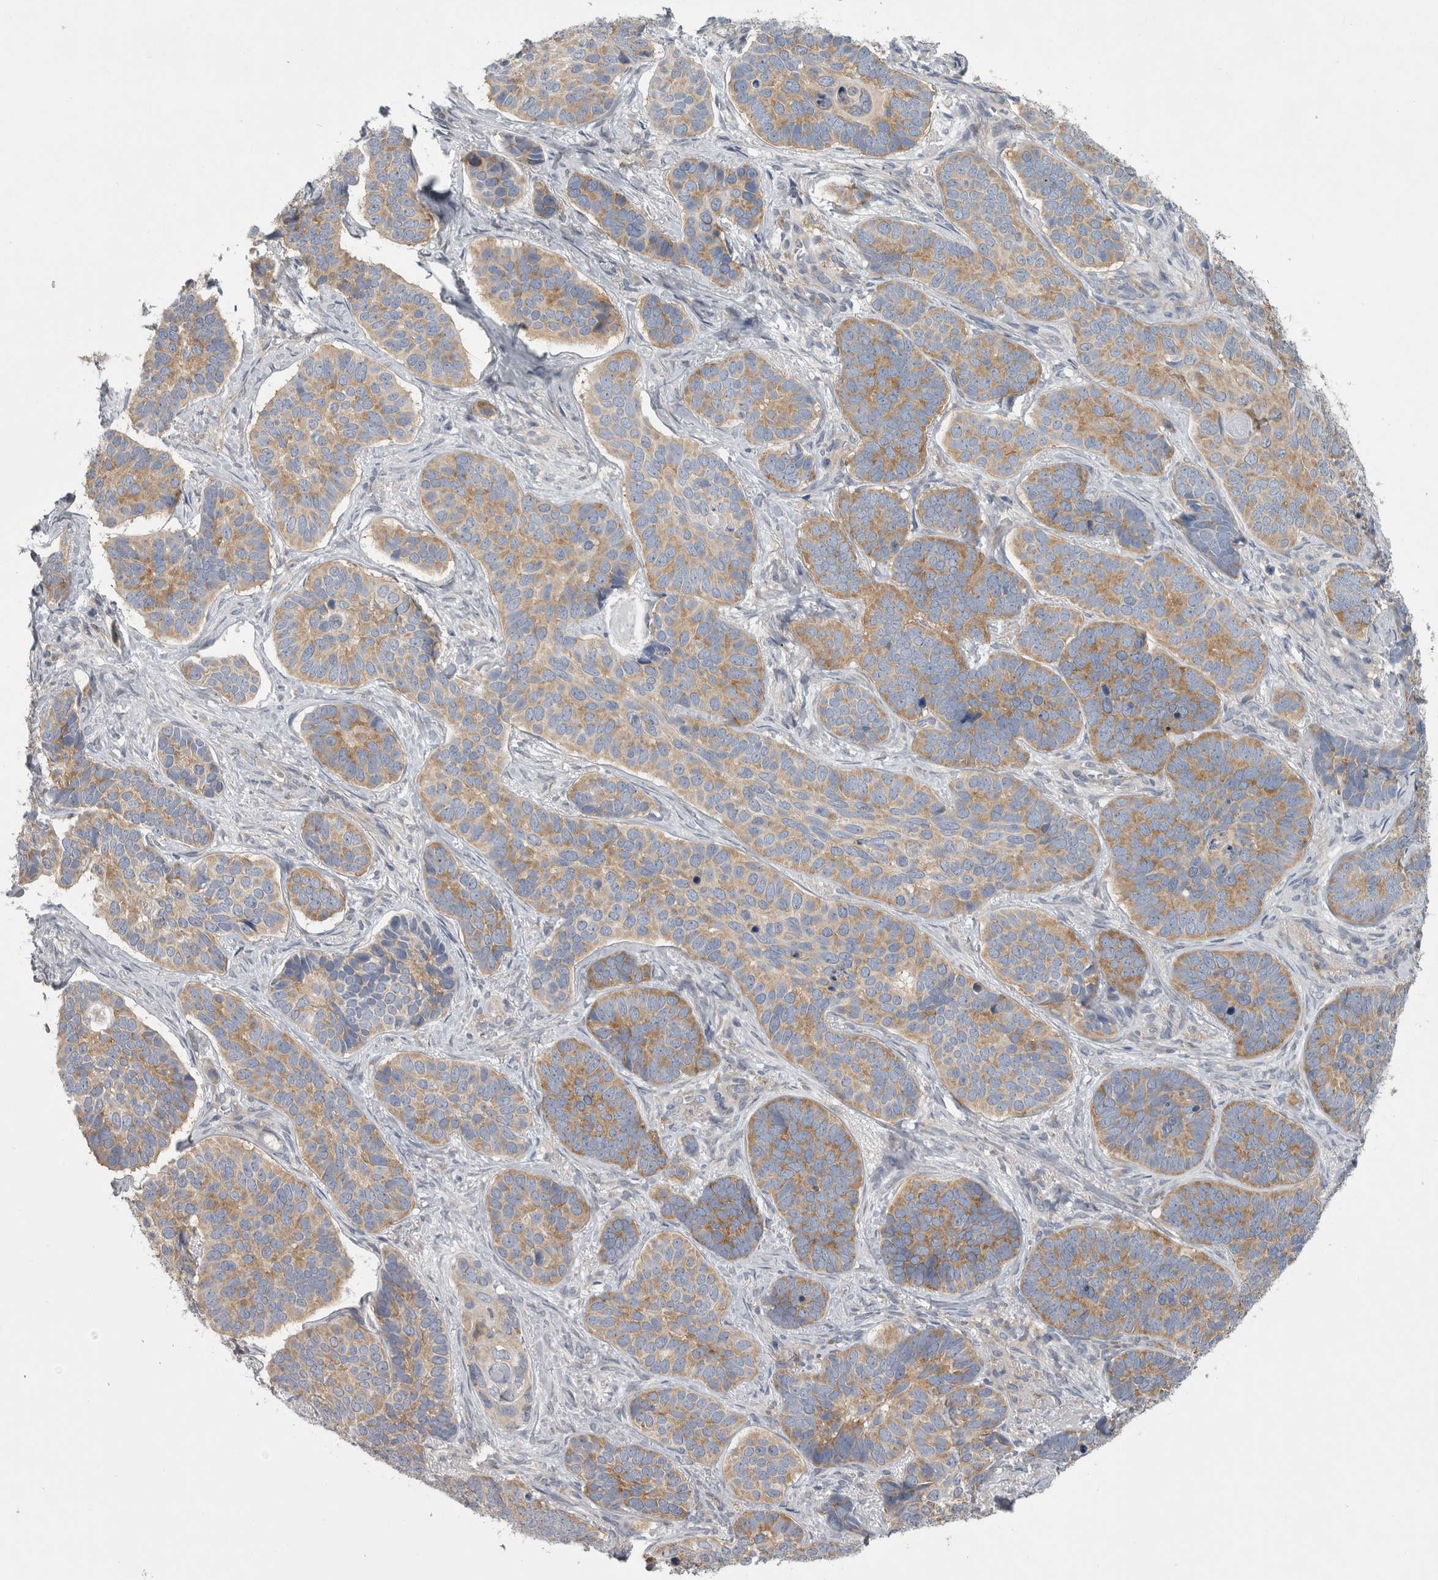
{"staining": {"intensity": "moderate", "quantity": ">75%", "location": "cytoplasmic/membranous"}, "tissue": "skin cancer", "cell_type": "Tumor cells", "image_type": "cancer", "snomed": [{"axis": "morphology", "description": "Basal cell carcinoma"}, {"axis": "topography", "description": "Skin"}], "caption": "An image showing moderate cytoplasmic/membranous expression in about >75% of tumor cells in skin basal cell carcinoma, as visualized by brown immunohistochemical staining.", "gene": "PRRC2C", "patient": {"sex": "male", "age": 62}}